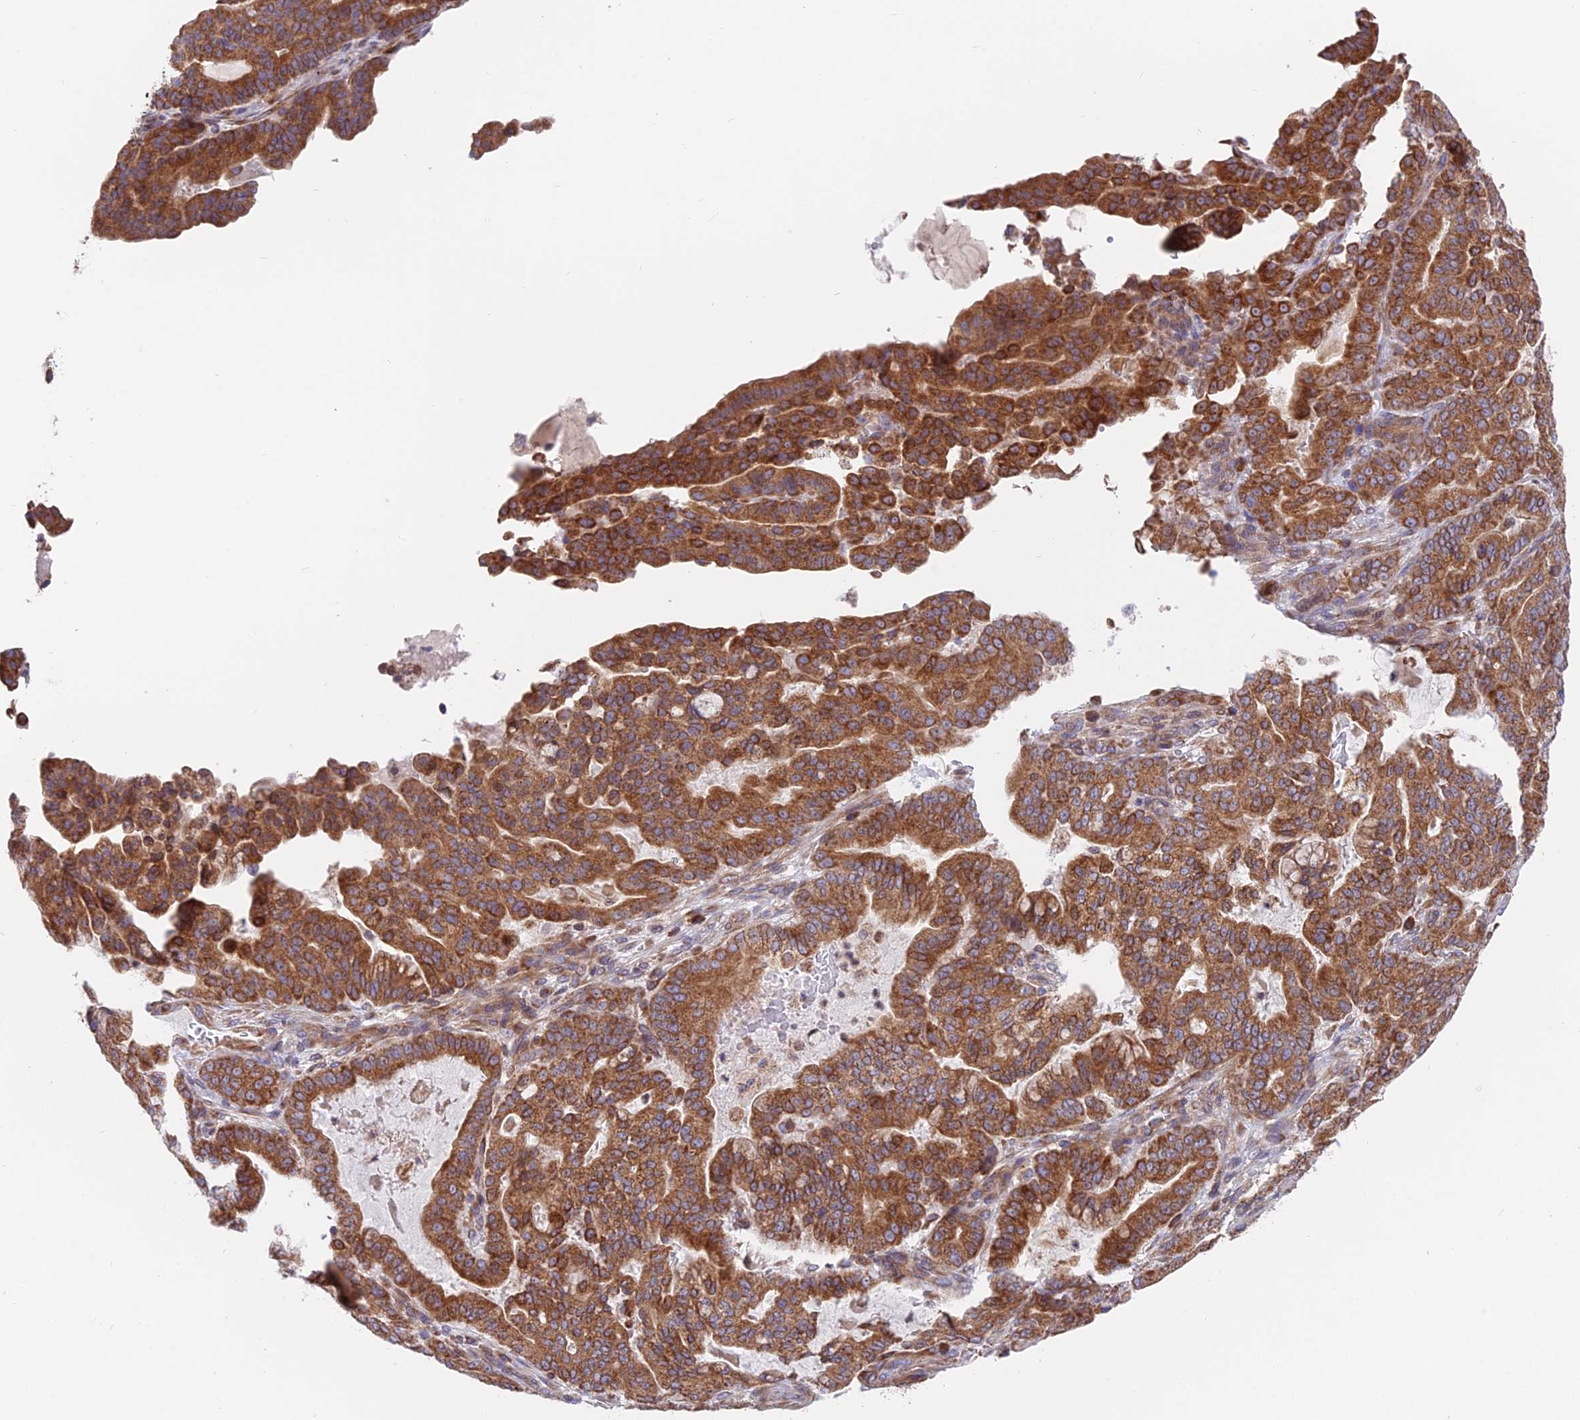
{"staining": {"intensity": "strong", "quantity": ">75%", "location": "cytoplasmic/membranous"}, "tissue": "pancreatic cancer", "cell_type": "Tumor cells", "image_type": "cancer", "snomed": [{"axis": "morphology", "description": "Adenocarcinoma, NOS"}, {"axis": "topography", "description": "Pancreas"}], "caption": "A high-resolution micrograph shows immunohistochemistry staining of pancreatic adenocarcinoma, which demonstrates strong cytoplasmic/membranous expression in approximately >75% of tumor cells. Immunohistochemistry (ihc) stains the protein of interest in brown and the nuclei are stained blue.", "gene": "TBC1D20", "patient": {"sex": "male", "age": 63}}